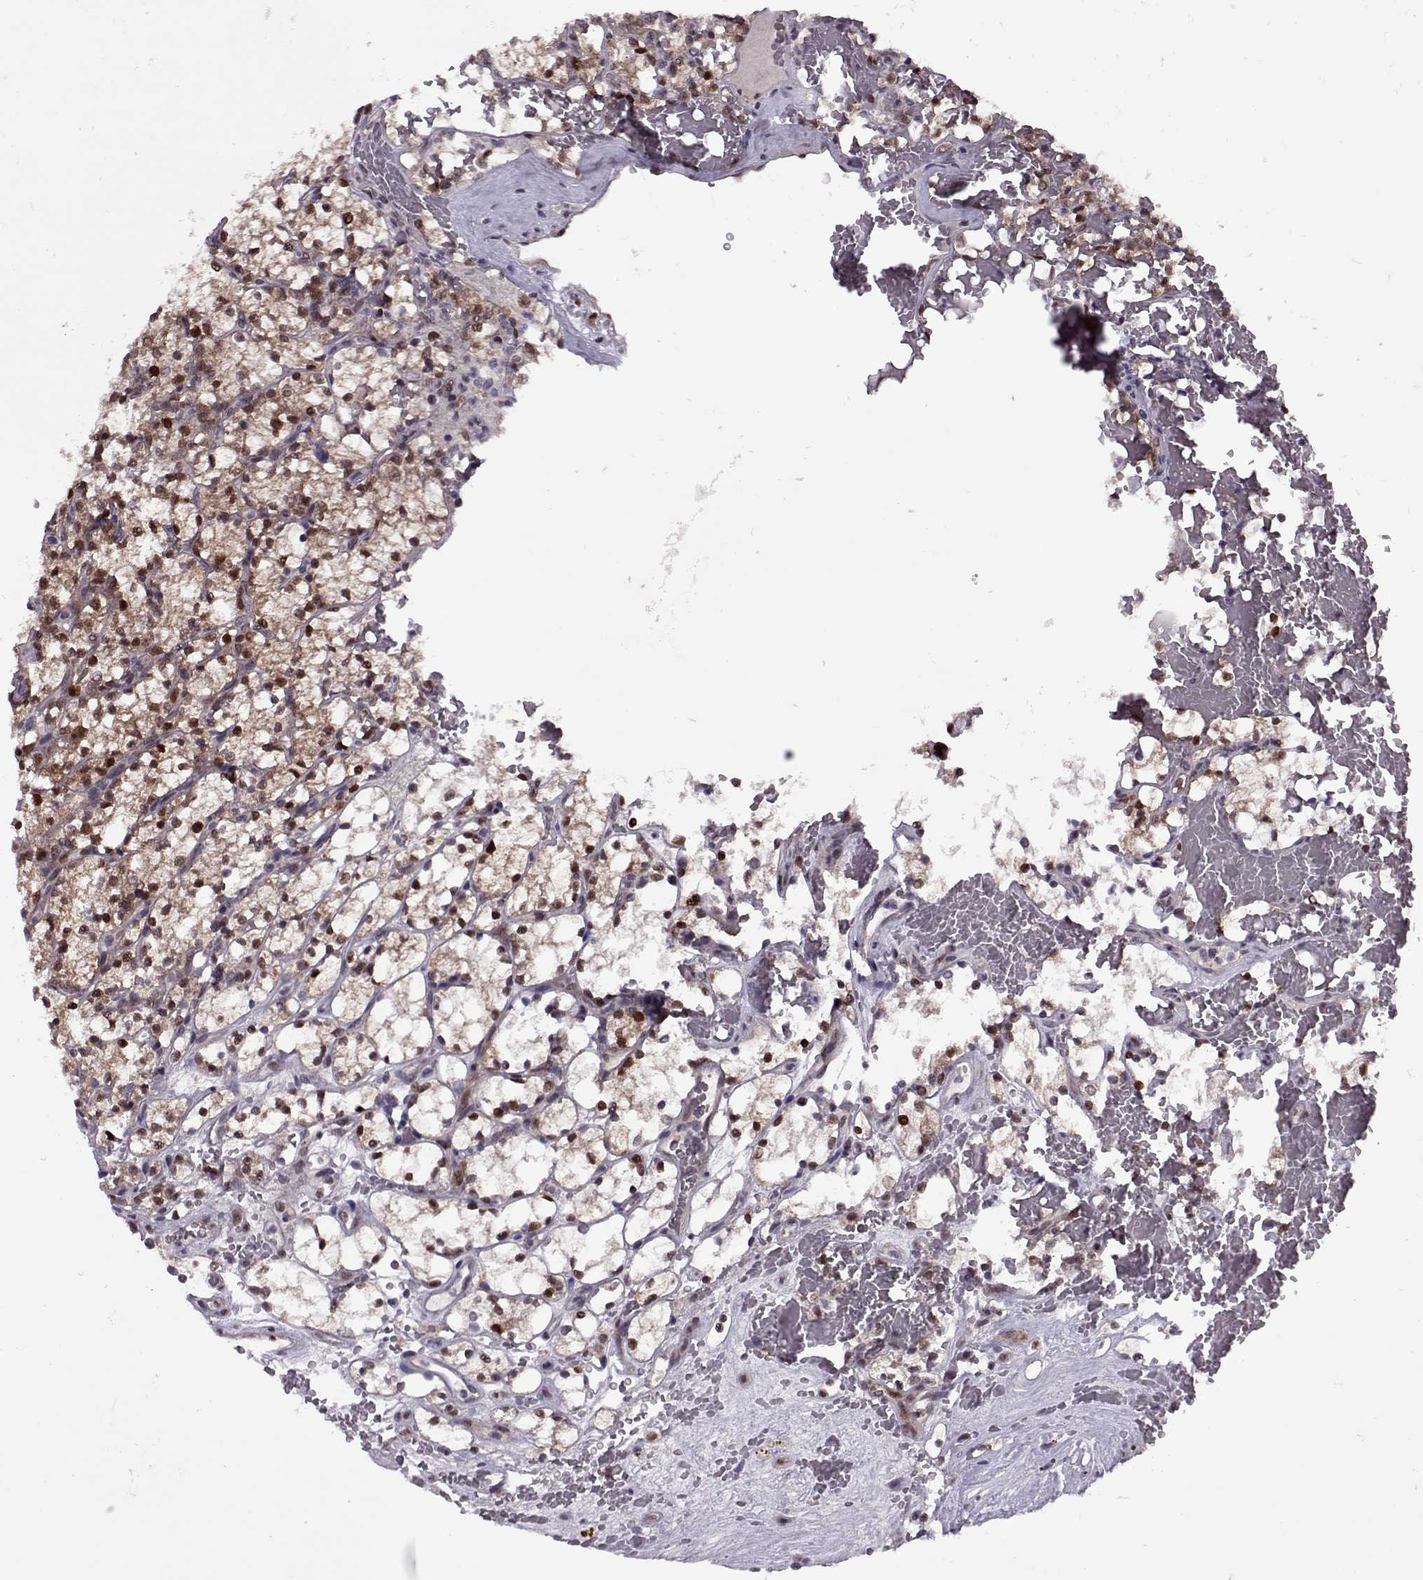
{"staining": {"intensity": "moderate", "quantity": "25%-75%", "location": "cytoplasmic/membranous,nuclear"}, "tissue": "renal cancer", "cell_type": "Tumor cells", "image_type": "cancer", "snomed": [{"axis": "morphology", "description": "Adenocarcinoma, NOS"}, {"axis": "topography", "description": "Kidney"}], "caption": "Immunohistochemistry (IHC) (DAB (3,3'-diaminobenzidine)) staining of human renal cancer (adenocarcinoma) demonstrates moderate cytoplasmic/membranous and nuclear protein expression in about 25%-75% of tumor cells.", "gene": "CDK4", "patient": {"sex": "female", "age": 69}}